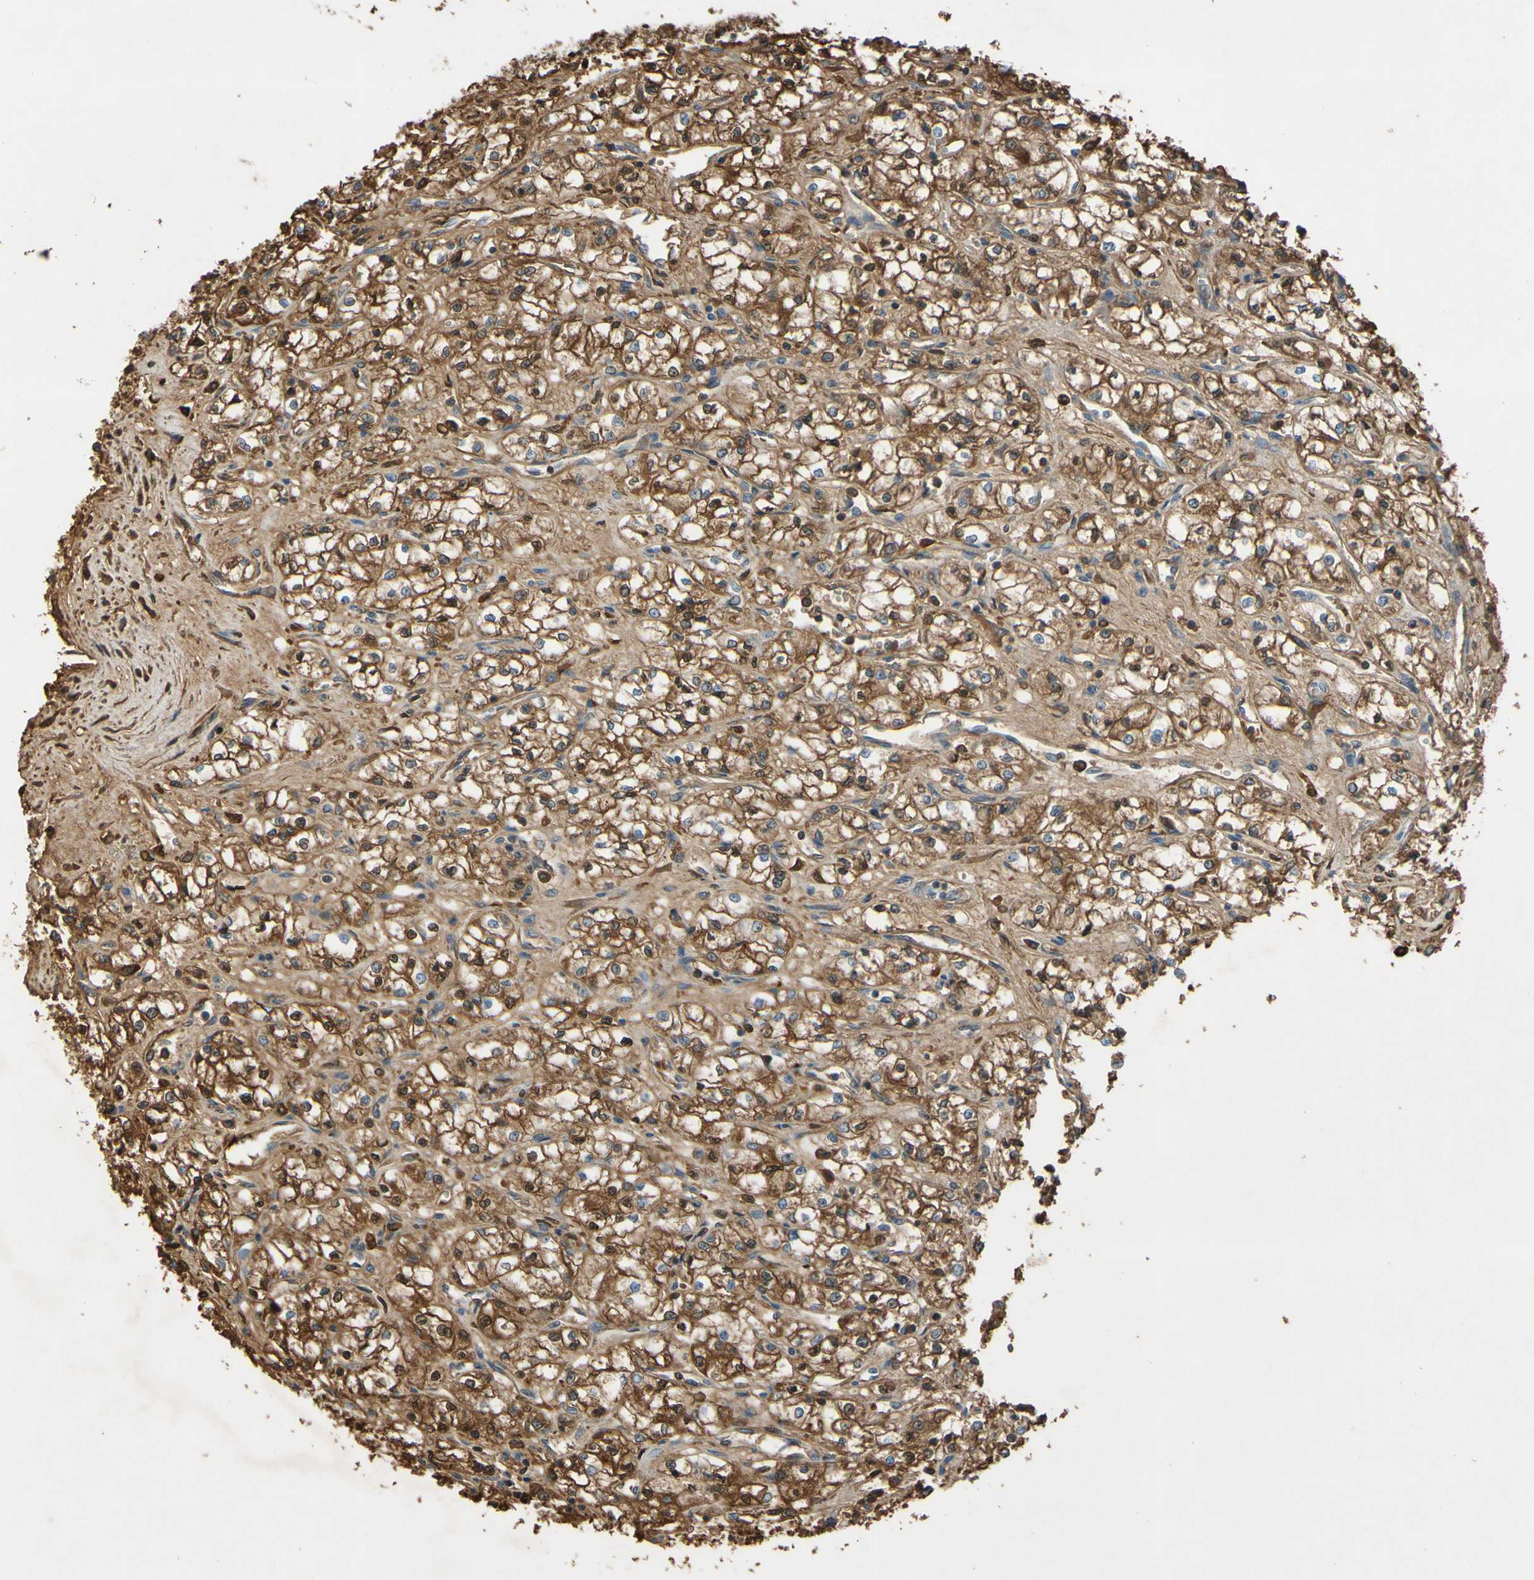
{"staining": {"intensity": "moderate", "quantity": ">75%", "location": "cytoplasmic/membranous,nuclear"}, "tissue": "renal cancer", "cell_type": "Tumor cells", "image_type": "cancer", "snomed": [{"axis": "morphology", "description": "Normal tissue, NOS"}, {"axis": "morphology", "description": "Adenocarcinoma, NOS"}, {"axis": "topography", "description": "Kidney"}], "caption": "This histopathology image shows immunohistochemistry staining of human renal cancer (adenocarcinoma), with medium moderate cytoplasmic/membranous and nuclear expression in about >75% of tumor cells.", "gene": "TIMP2", "patient": {"sex": "male", "age": 59}}